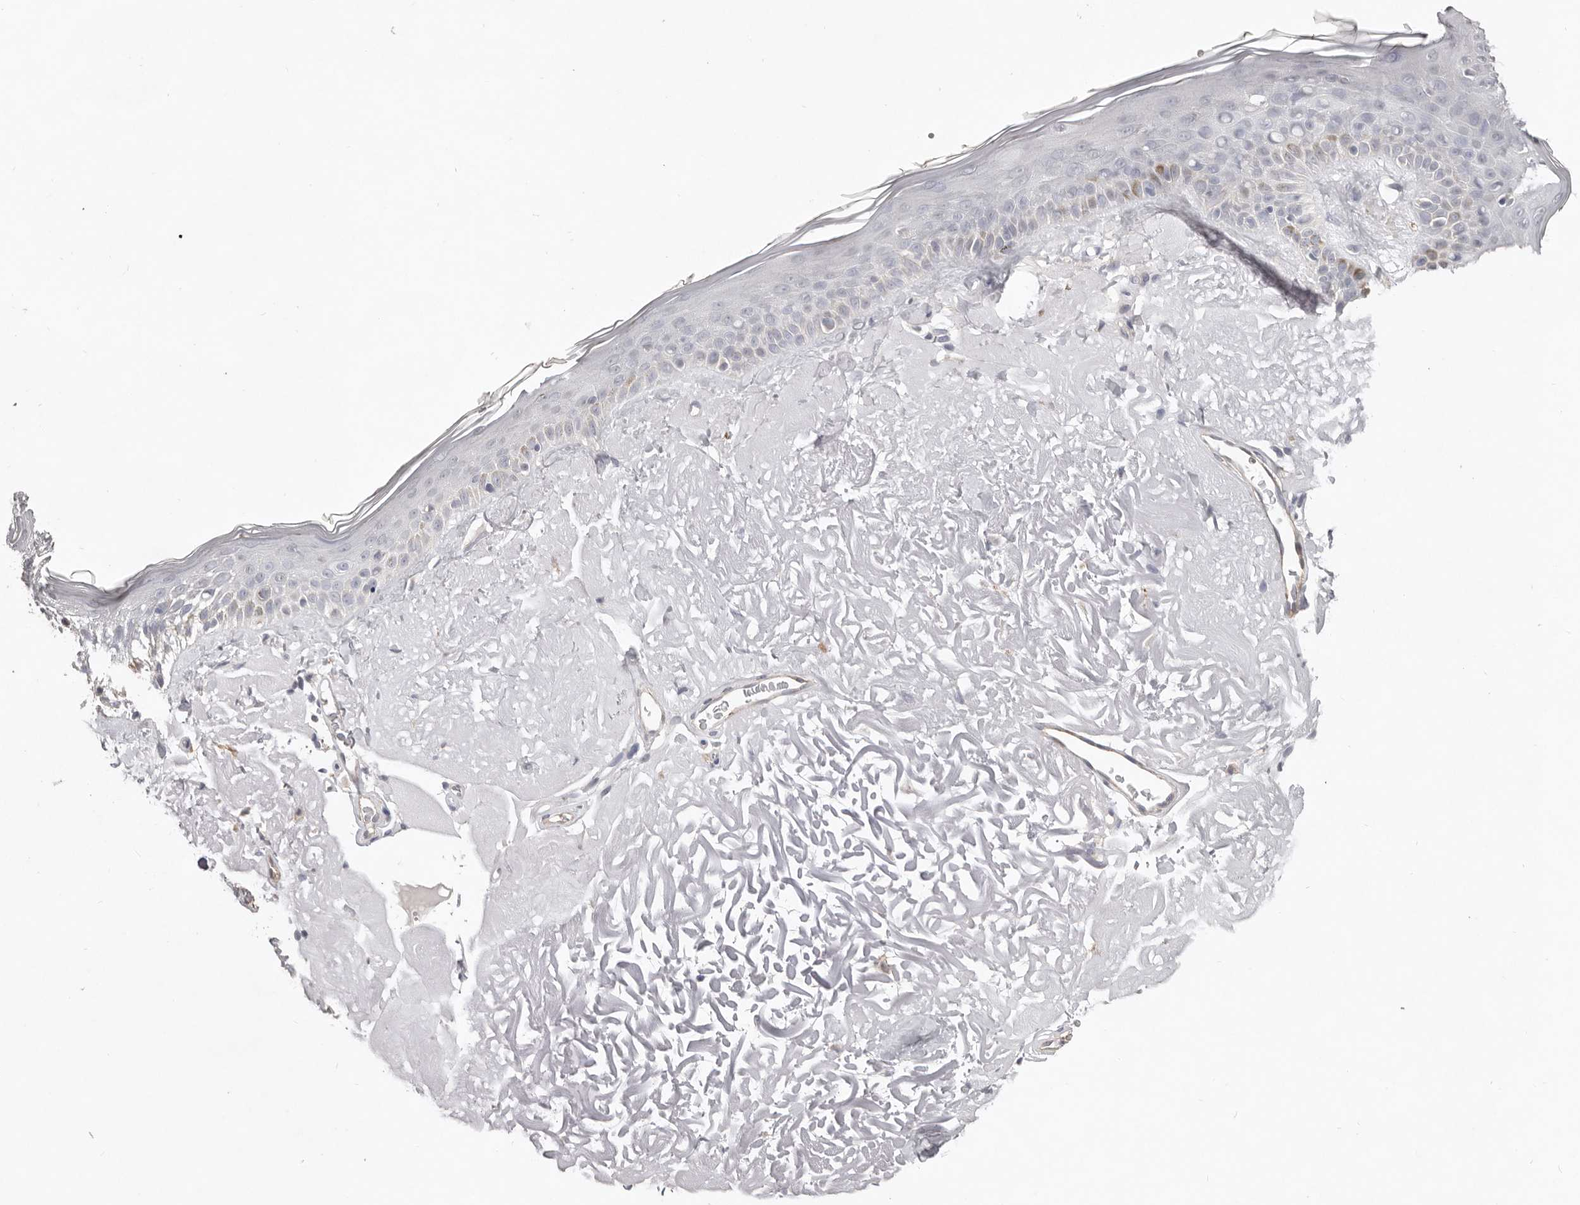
{"staining": {"intensity": "negative", "quantity": "none", "location": "none"}, "tissue": "skin", "cell_type": "Fibroblasts", "image_type": "normal", "snomed": [{"axis": "morphology", "description": "Normal tissue, NOS"}, {"axis": "topography", "description": "Skin"}, {"axis": "topography", "description": "Skeletal muscle"}], "caption": "IHC of unremarkable human skin demonstrates no expression in fibroblasts. (DAB (3,3'-diaminobenzidine) immunohistochemistry visualized using brightfield microscopy, high magnification).", "gene": "ZYG11B", "patient": {"sex": "male", "age": 83}}